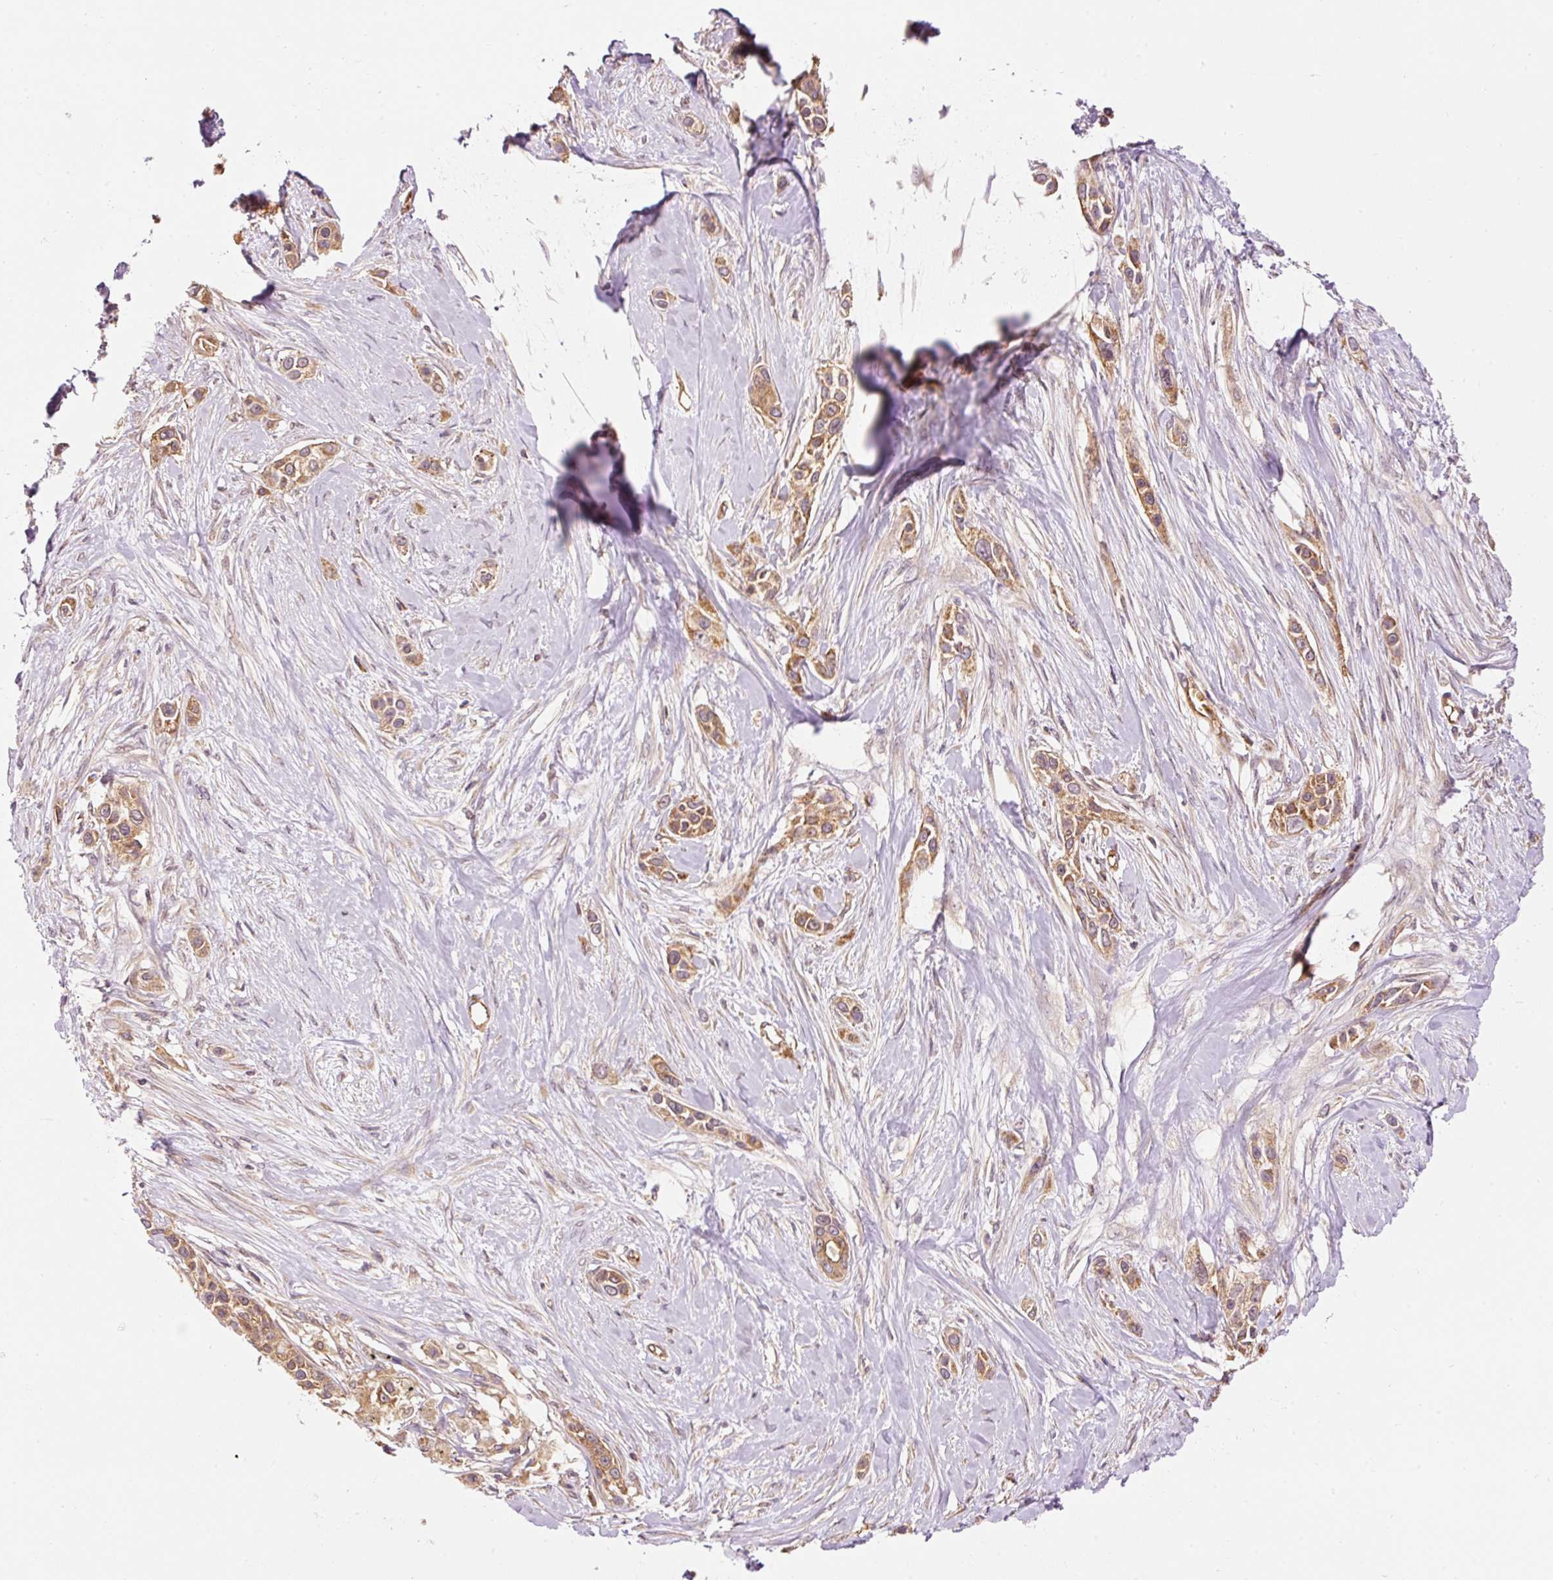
{"staining": {"intensity": "moderate", "quantity": ">75%", "location": "cytoplasmic/membranous"}, "tissue": "skin cancer", "cell_type": "Tumor cells", "image_type": "cancer", "snomed": [{"axis": "morphology", "description": "Squamous cell carcinoma, NOS"}, {"axis": "topography", "description": "Skin"}], "caption": "Moderate cytoplasmic/membranous protein expression is seen in about >75% of tumor cells in skin cancer (squamous cell carcinoma).", "gene": "ADCY4", "patient": {"sex": "female", "age": 69}}